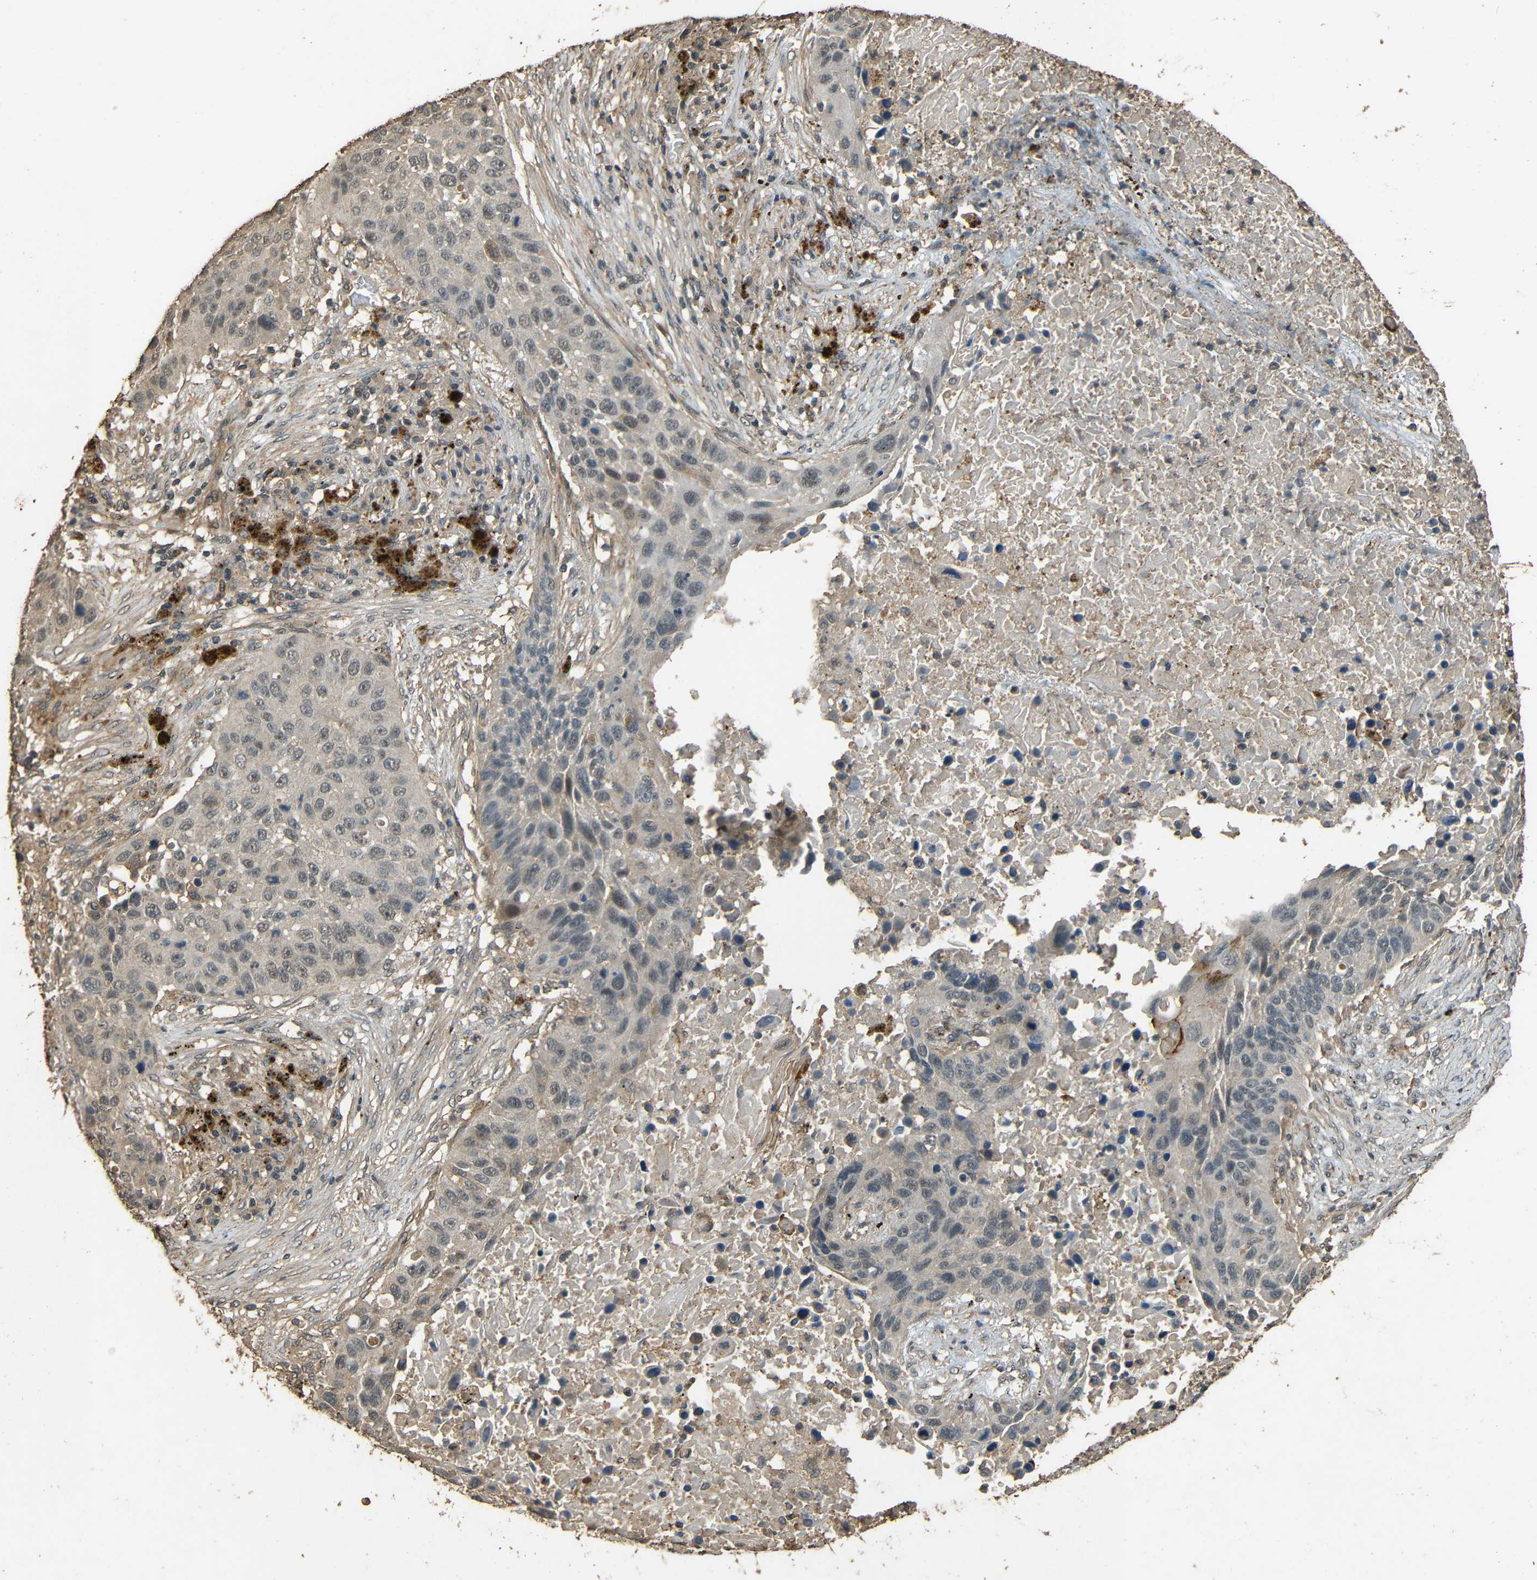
{"staining": {"intensity": "negative", "quantity": "none", "location": "none"}, "tissue": "lung cancer", "cell_type": "Tumor cells", "image_type": "cancer", "snomed": [{"axis": "morphology", "description": "Squamous cell carcinoma, NOS"}, {"axis": "topography", "description": "Lung"}], "caption": "Human lung squamous cell carcinoma stained for a protein using immunohistochemistry reveals no staining in tumor cells.", "gene": "PDE5A", "patient": {"sex": "male", "age": 57}}